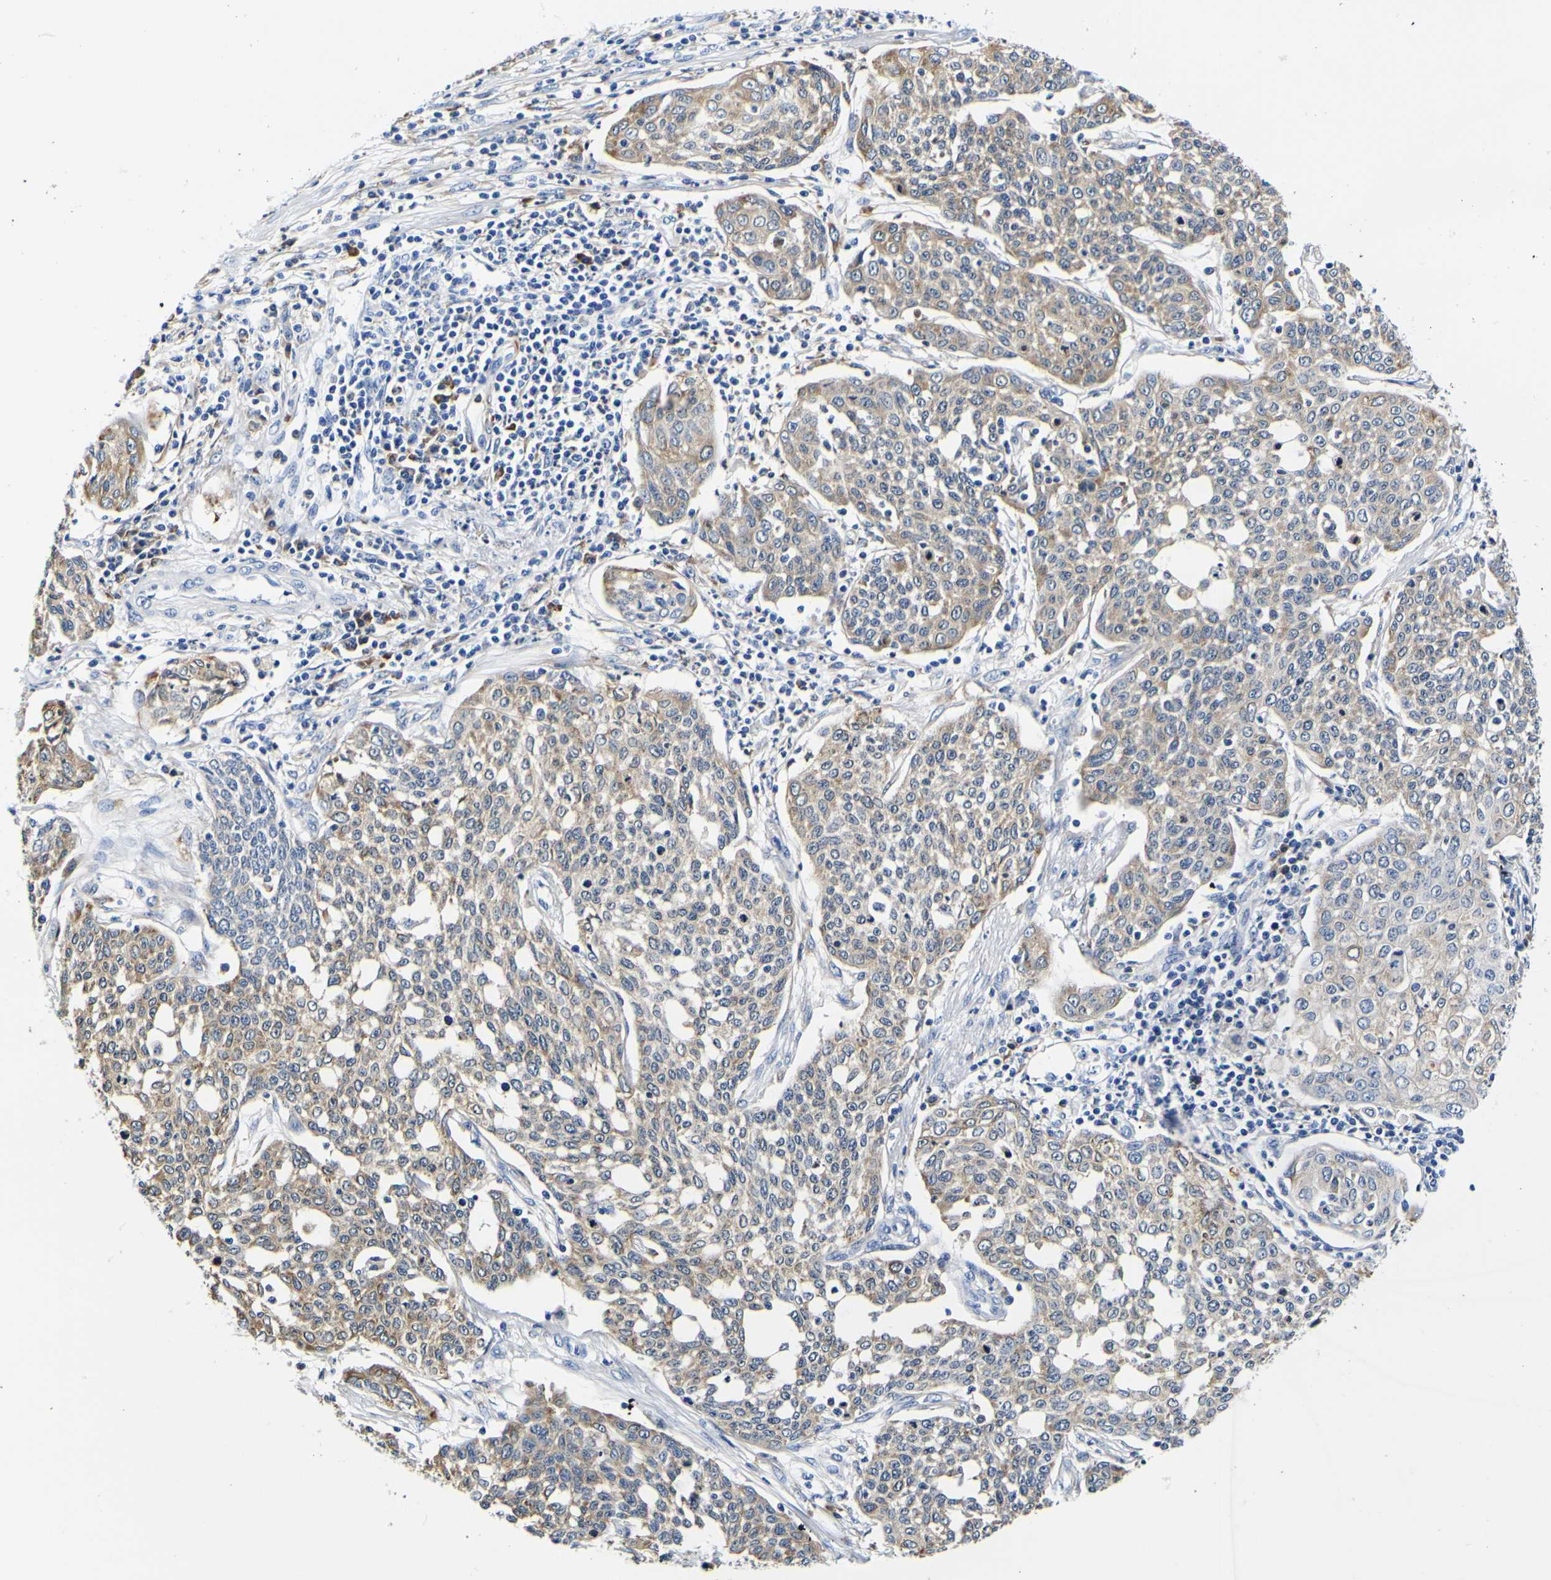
{"staining": {"intensity": "moderate", "quantity": ">75%", "location": "cytoplasmic/membranous"}, "tissue": "cervical cancer", "cell_type": "Tumor cells", "image_type": "cancer", "snomed": [{"axis": "morphology", "description": "Squamous cell carcinoma, NOS"}, {"axis": "topography", "description": "Cervix"}], "caption": "Immunohistochemical staining of human cervical squamous cell carcinoma demonstrates moderate cytoplasmic/membranous protein staining in approximately >75% of tumor cells.", "gene": "P4HB", "patient": {"sex": "female", "age": 34}}